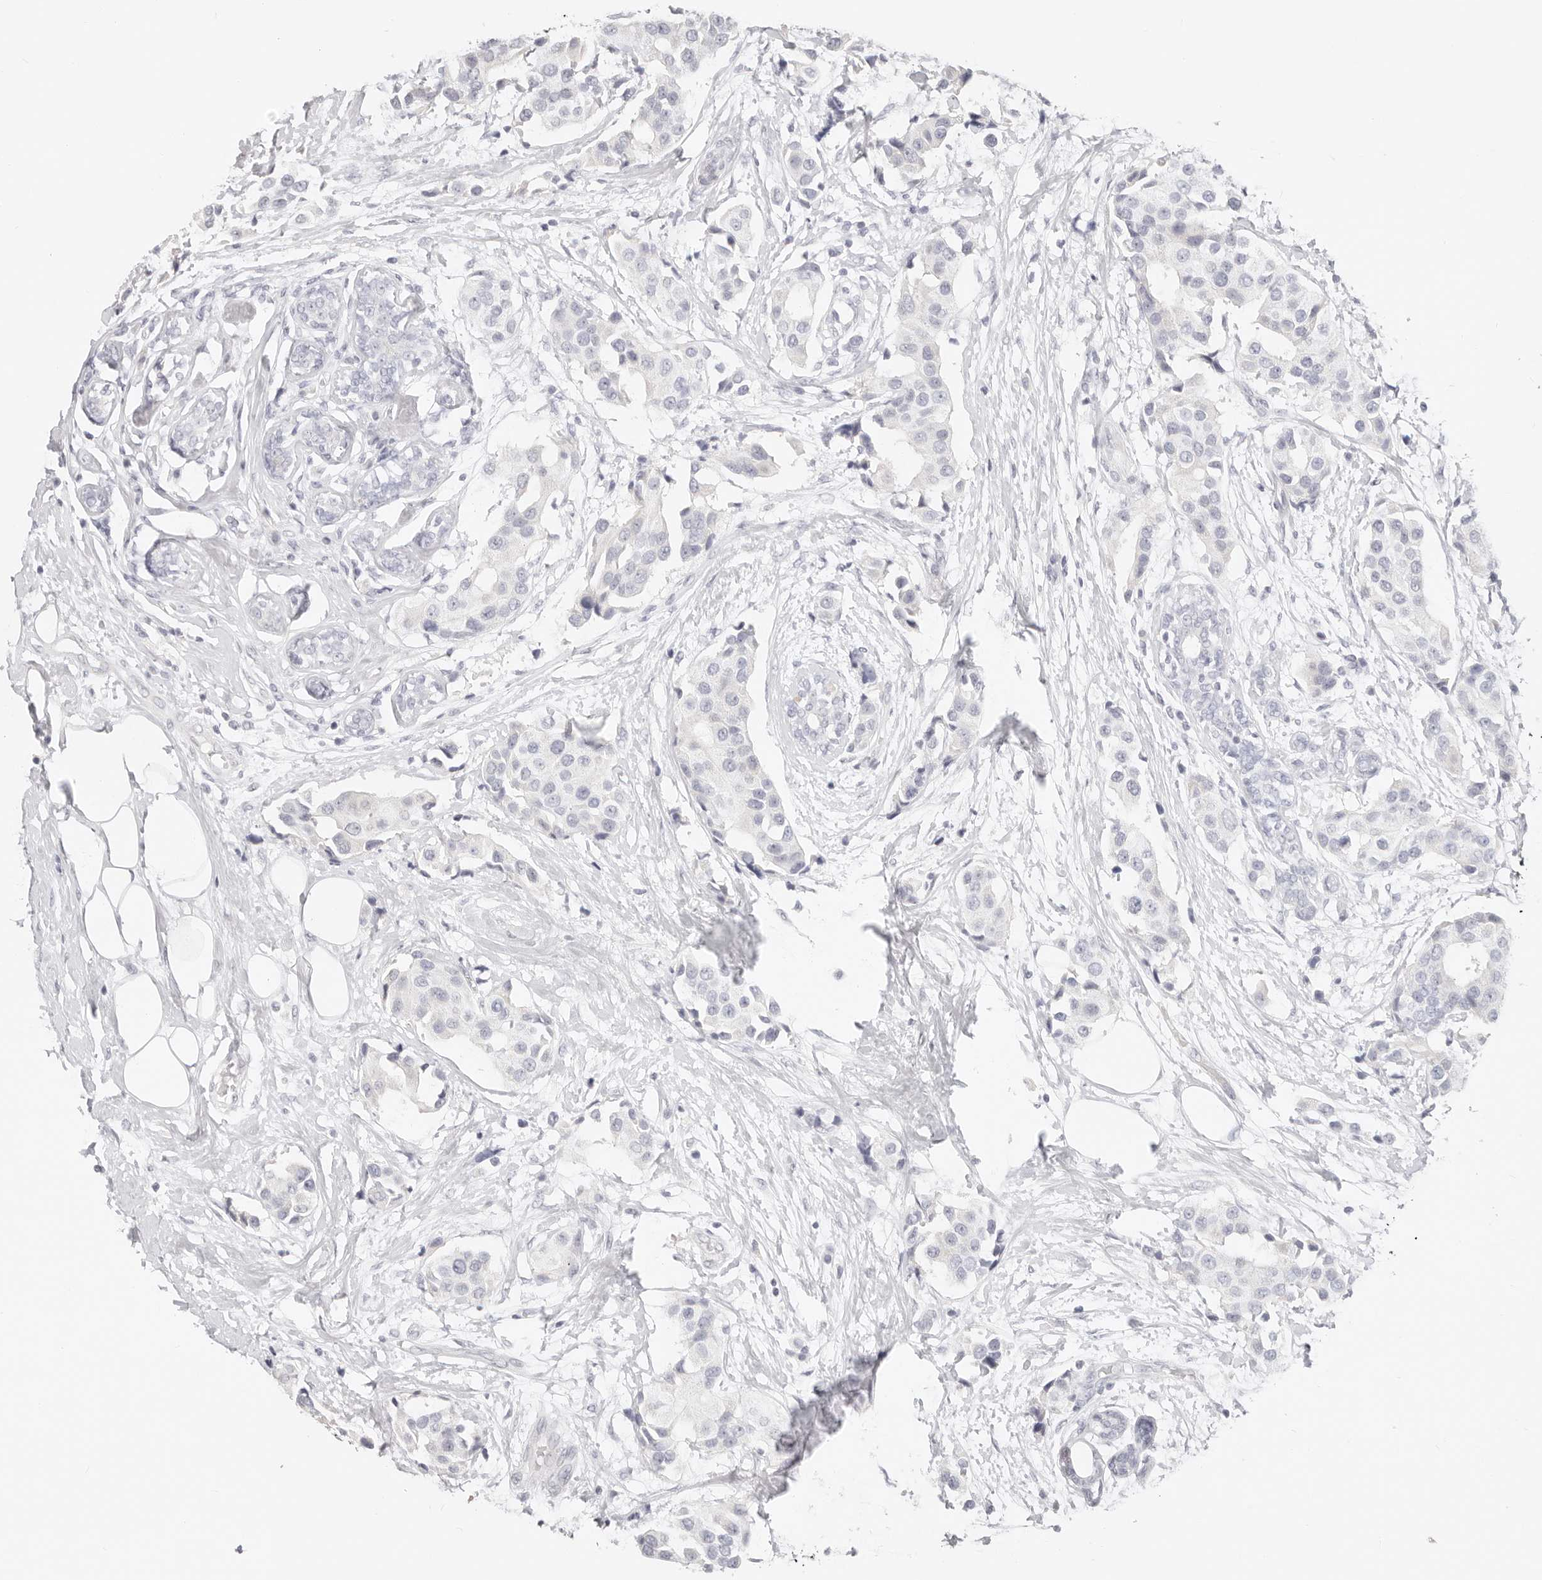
{"staining": {"intensity": "negative", "quantity": "none", "location": "none"}, "tissue": "breast cancer", "cell_type": "Tumor cells", "image_type": "cancer", "snomed": [{"axis": "morphology", "description": "Normal tissue, NOS"}, {"axis": "morphology", "description": "Duct carcinoma"}, {"axis": "topography", "description": "Breast"}], "caption": "IHC micrograph of breast infiltrating ductal carcinoma stained for a protein (brown), which exhibits no expression in tumor cells.", "gene": "ASCL1", "patient": {"sex": "female", "age": 39}}